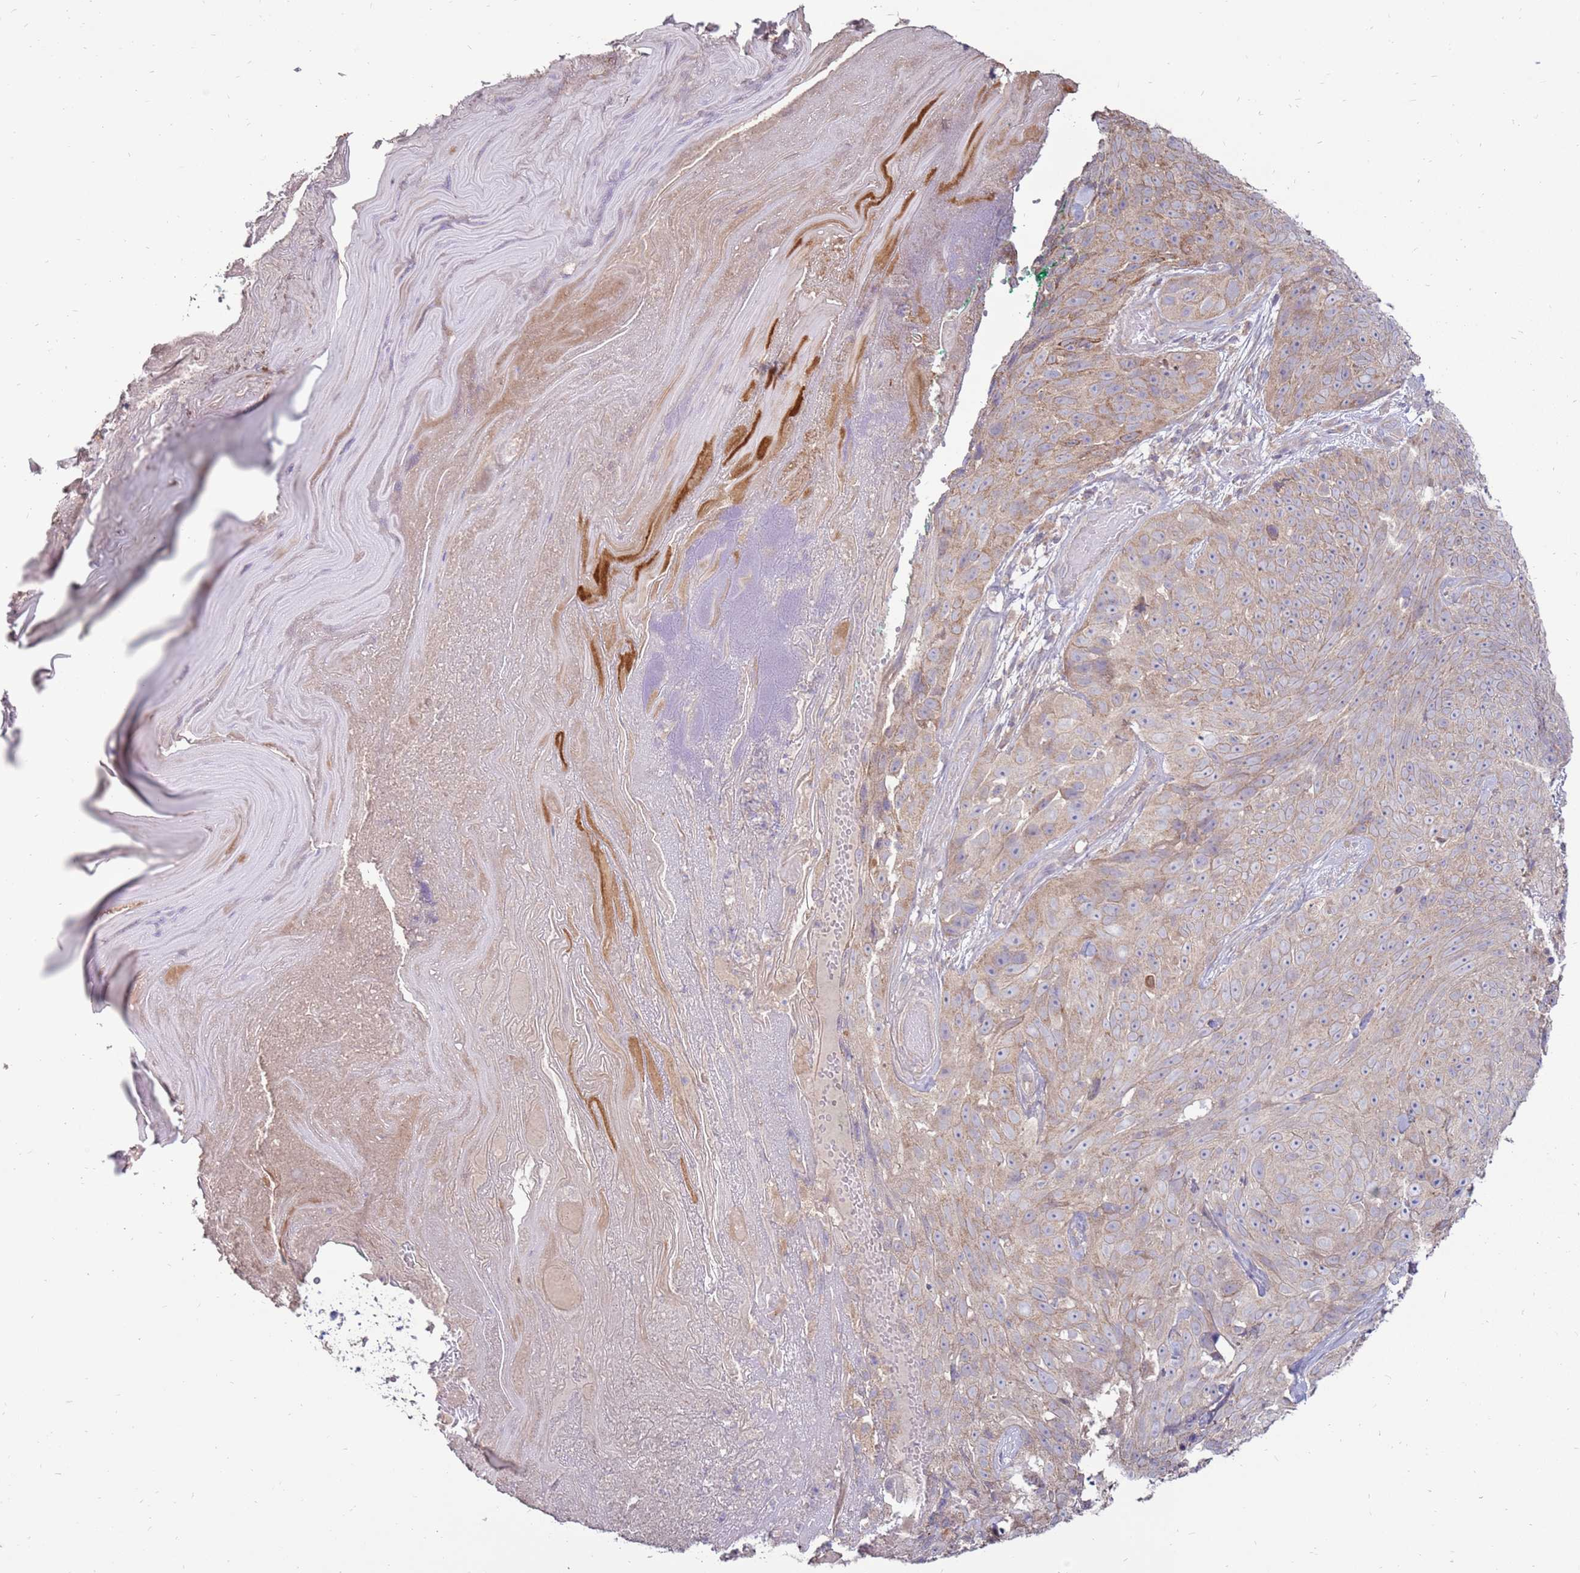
{"staining": {"intensity": "weak", "quantity": "25%-75%", "location": "cytoplasmic/membranous"}, "tissue": "skin cancer", "cell_type": "Tumor cells", "image_type": "cancer", "snomed": [{"axis": "morphology", "description": "Squamous cell carcinoma, NOS"}, {"axis": "topography", "description": "Skin"}], "caption": "Brown immunohistochemical staining in human skin cancer (squamous cell carcinoma) shows weak cytoplasmic/membranous expression in approximately 25%-75% of tumor cells.", "gene": "TRAPPC4", "patient": {"sex": "female", "age": 87}}